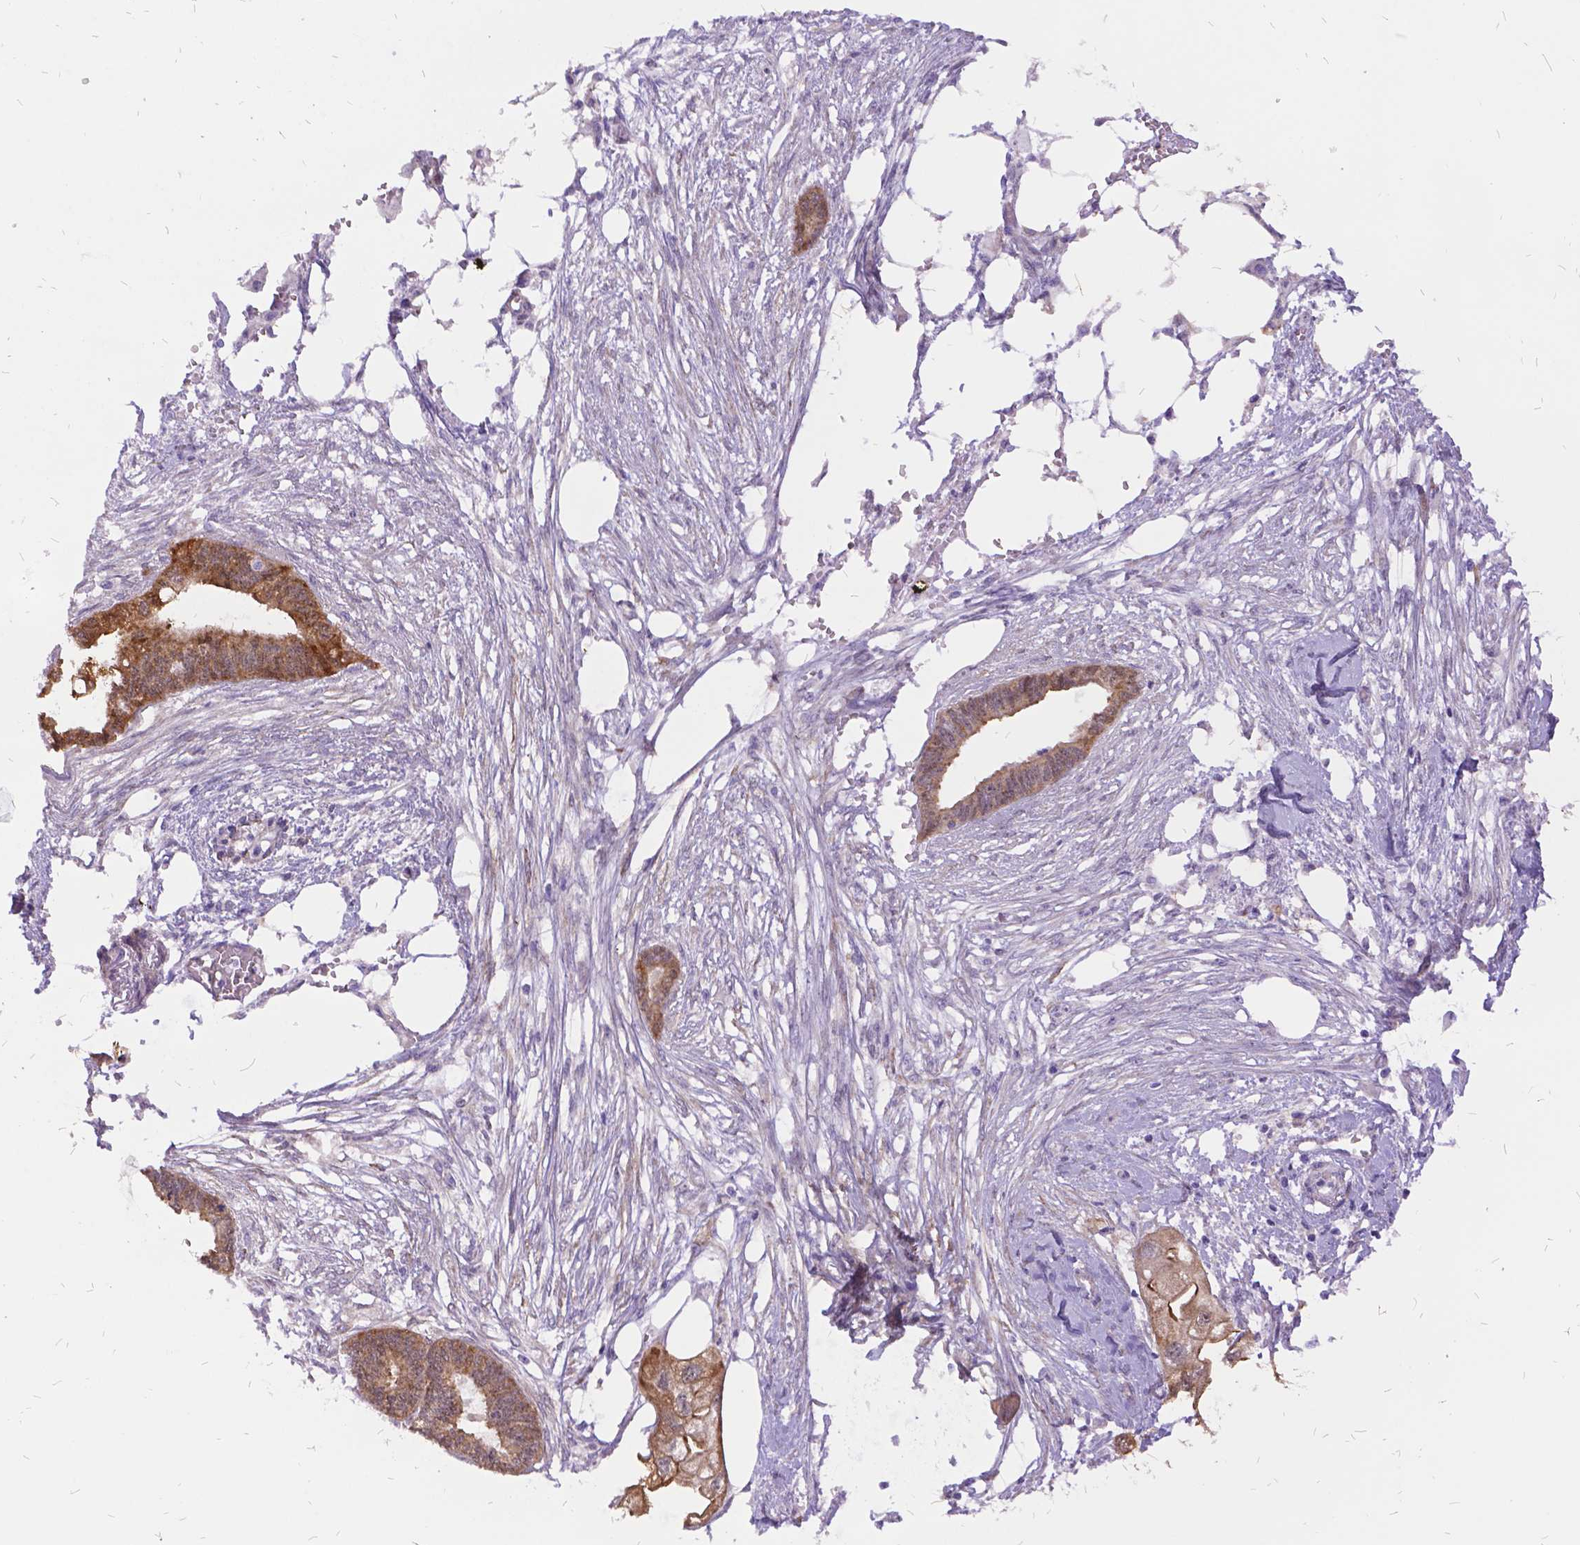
{"staining": {"intensity": "moderate", "quantity": ">75%", "location": "cytoplasmic/membranous"}, "tissue": "endometrial cancer", "cell_type": "Tumor cells", "image_type": "cancer", "snomed": [{"axis": "morphology", "description": "Adenocarcinoma, NOS"}, {"axis": "morphology", "description": "Adenocarcinoma, metastatic, NOS"}, {"axis": "topography", "description": "Adipose tissue"}, {"axis": "topography", "description": "Endometrium"}], "caption": "Protein expression by immunohistochemistry (IHC) demonstrates moderate cytoplasmic/membranous expression in about >75% of tumor cells in endometrial cancer (adenocarcinoma).", "gene": "GRB7", "patient": {"sex": "female", "age": 67}}